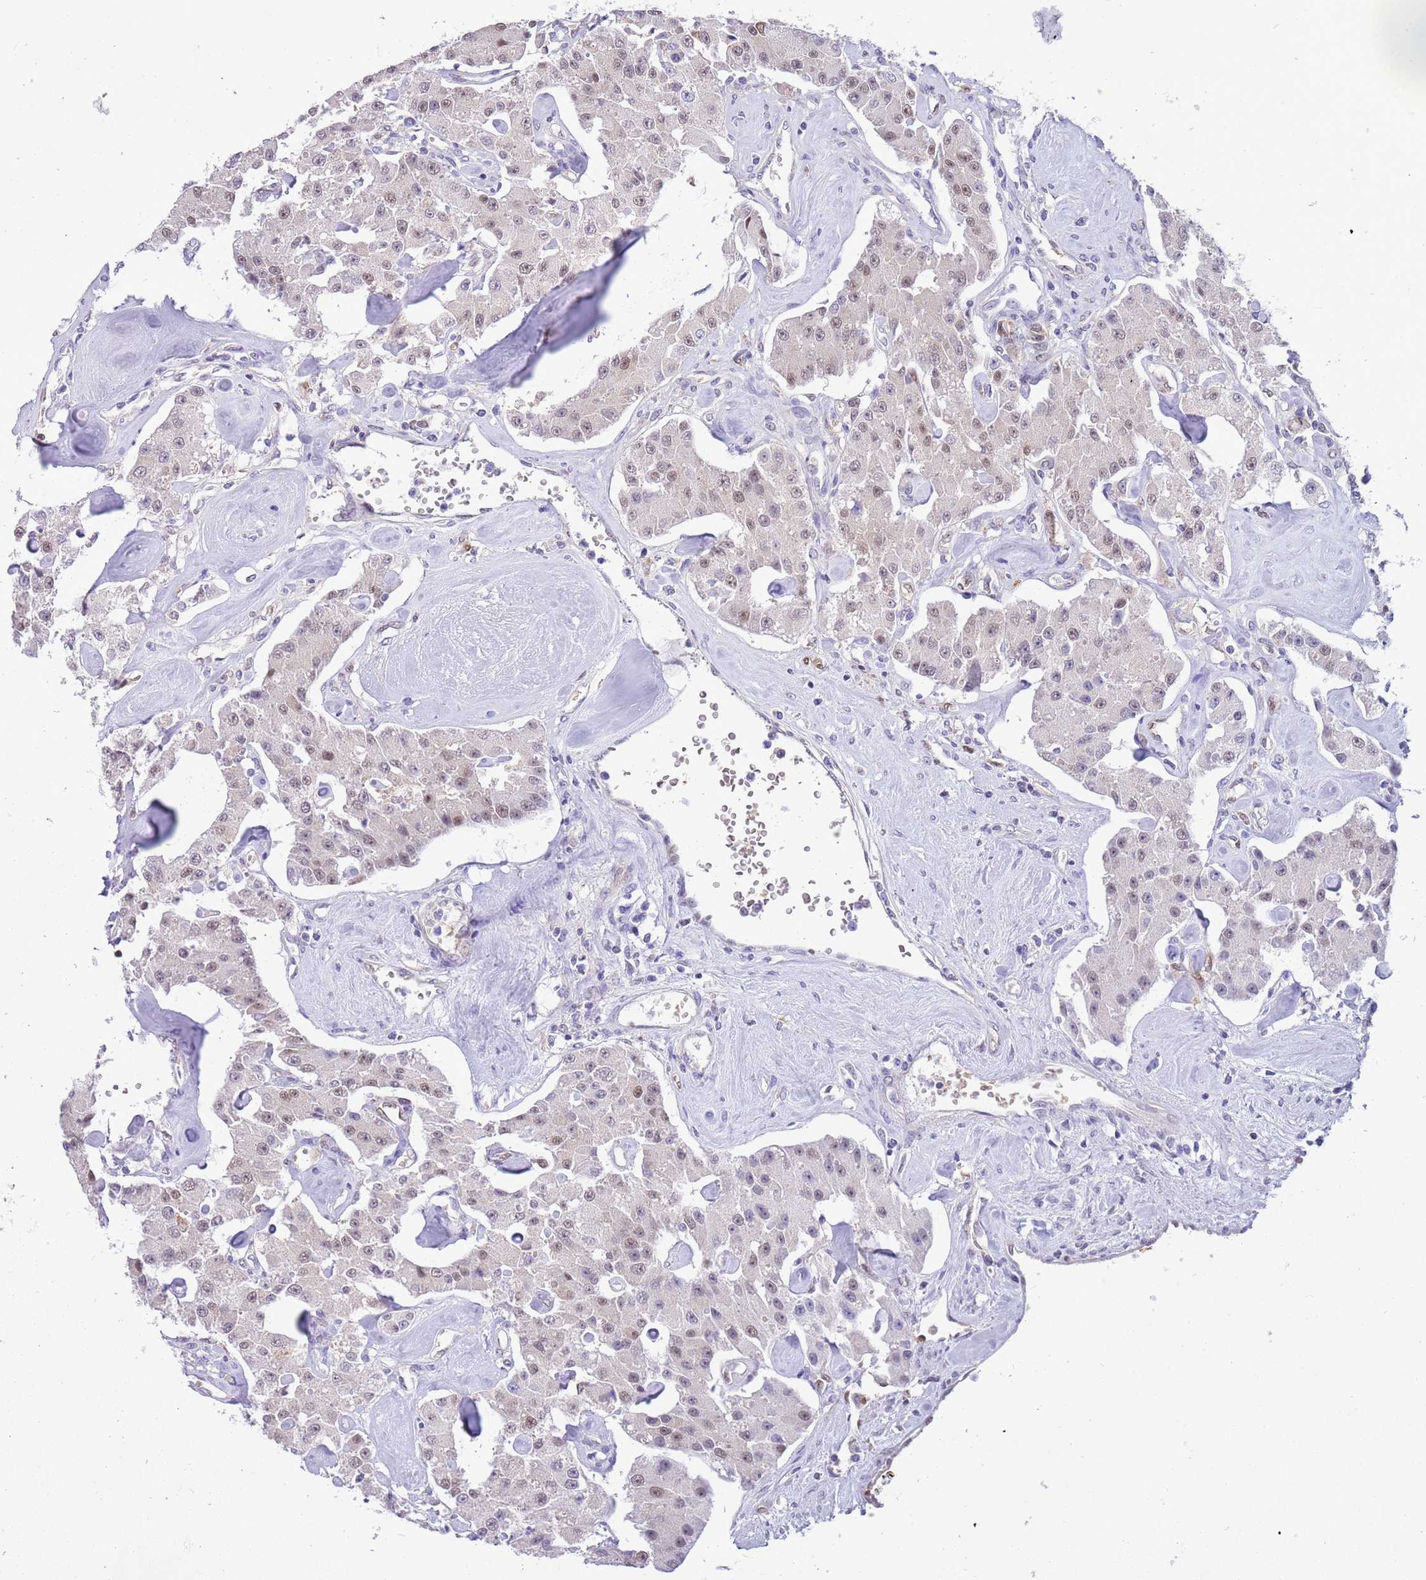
{"staining": {"intensity": "weak", "quantity": ">75%", "location": "nuclear"}, "tissue": "carcinoid", "cell_type": "Tumor cells", "image_type": "cancer", "snomed": [{"axis": "morphology", "description": "Carcinoid, malignant, NOS"}, {"axis": "topography", "description": "Pancreas"}], "caption": "Human carcinoid stained with a protein marker shows weak staining in tumor cells.", "gene": "DDI2", "patient": {"sex": "male", "age": 41}}